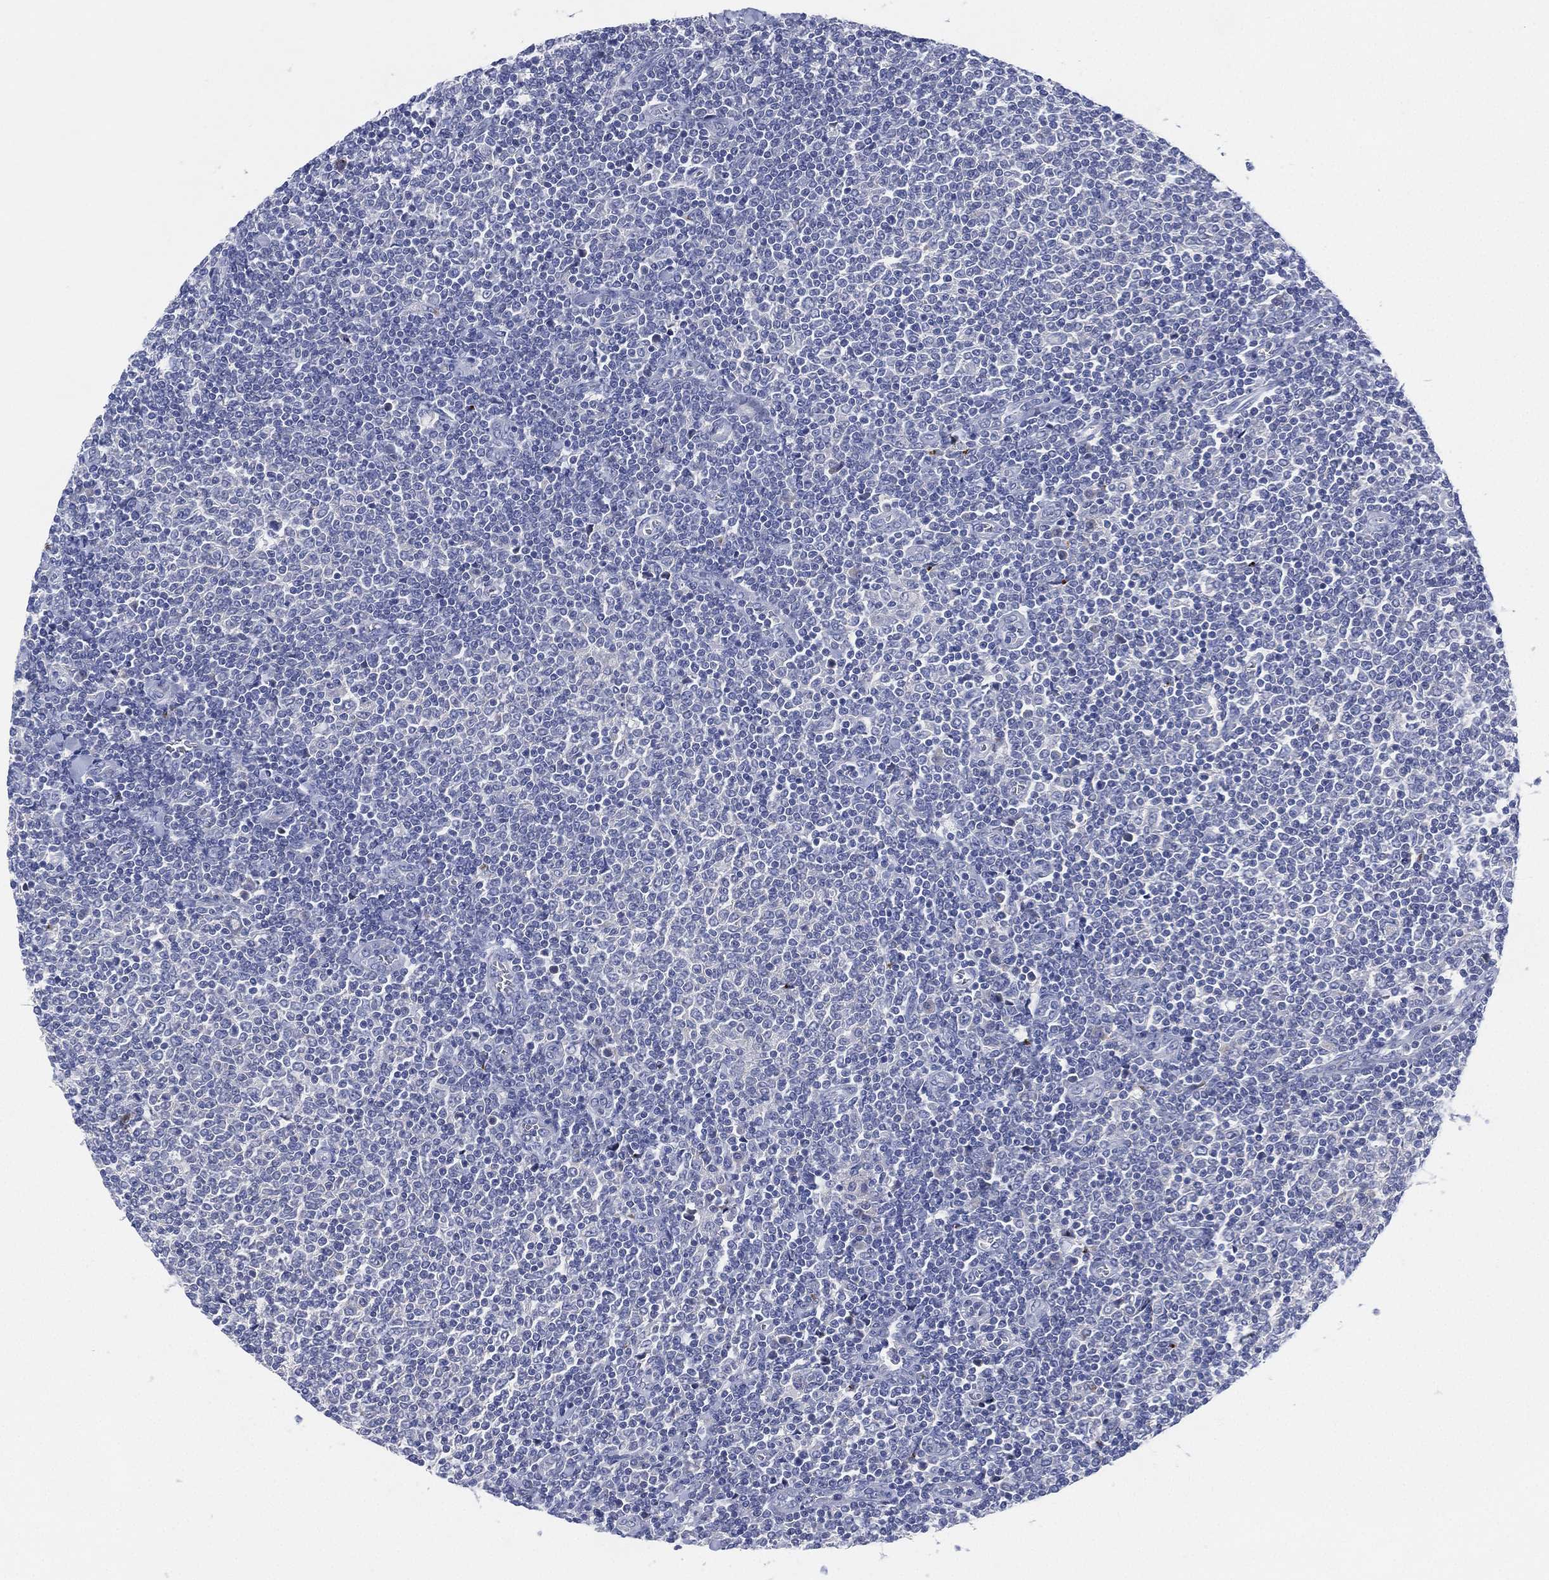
{"staining": {"intensity": "negative", "quantity": "none", "location": "none"}, "tissue": "lymphoma", "cell_type": "Tumor cells", "image_type": "cancer", "snomed": [{"axis": "morphology", "description": "Malignant lymphoma, non-Hodgkin's type, Low grade"}, {"axis": "topography", "description": "Lymph node"}], "caption": "An IHC micrograph of lymphoma is shown. There is no staining in tumor cells of lymphoma.", "gene": "ADAD2", "patient": {"sex": "male", "age": 52}}